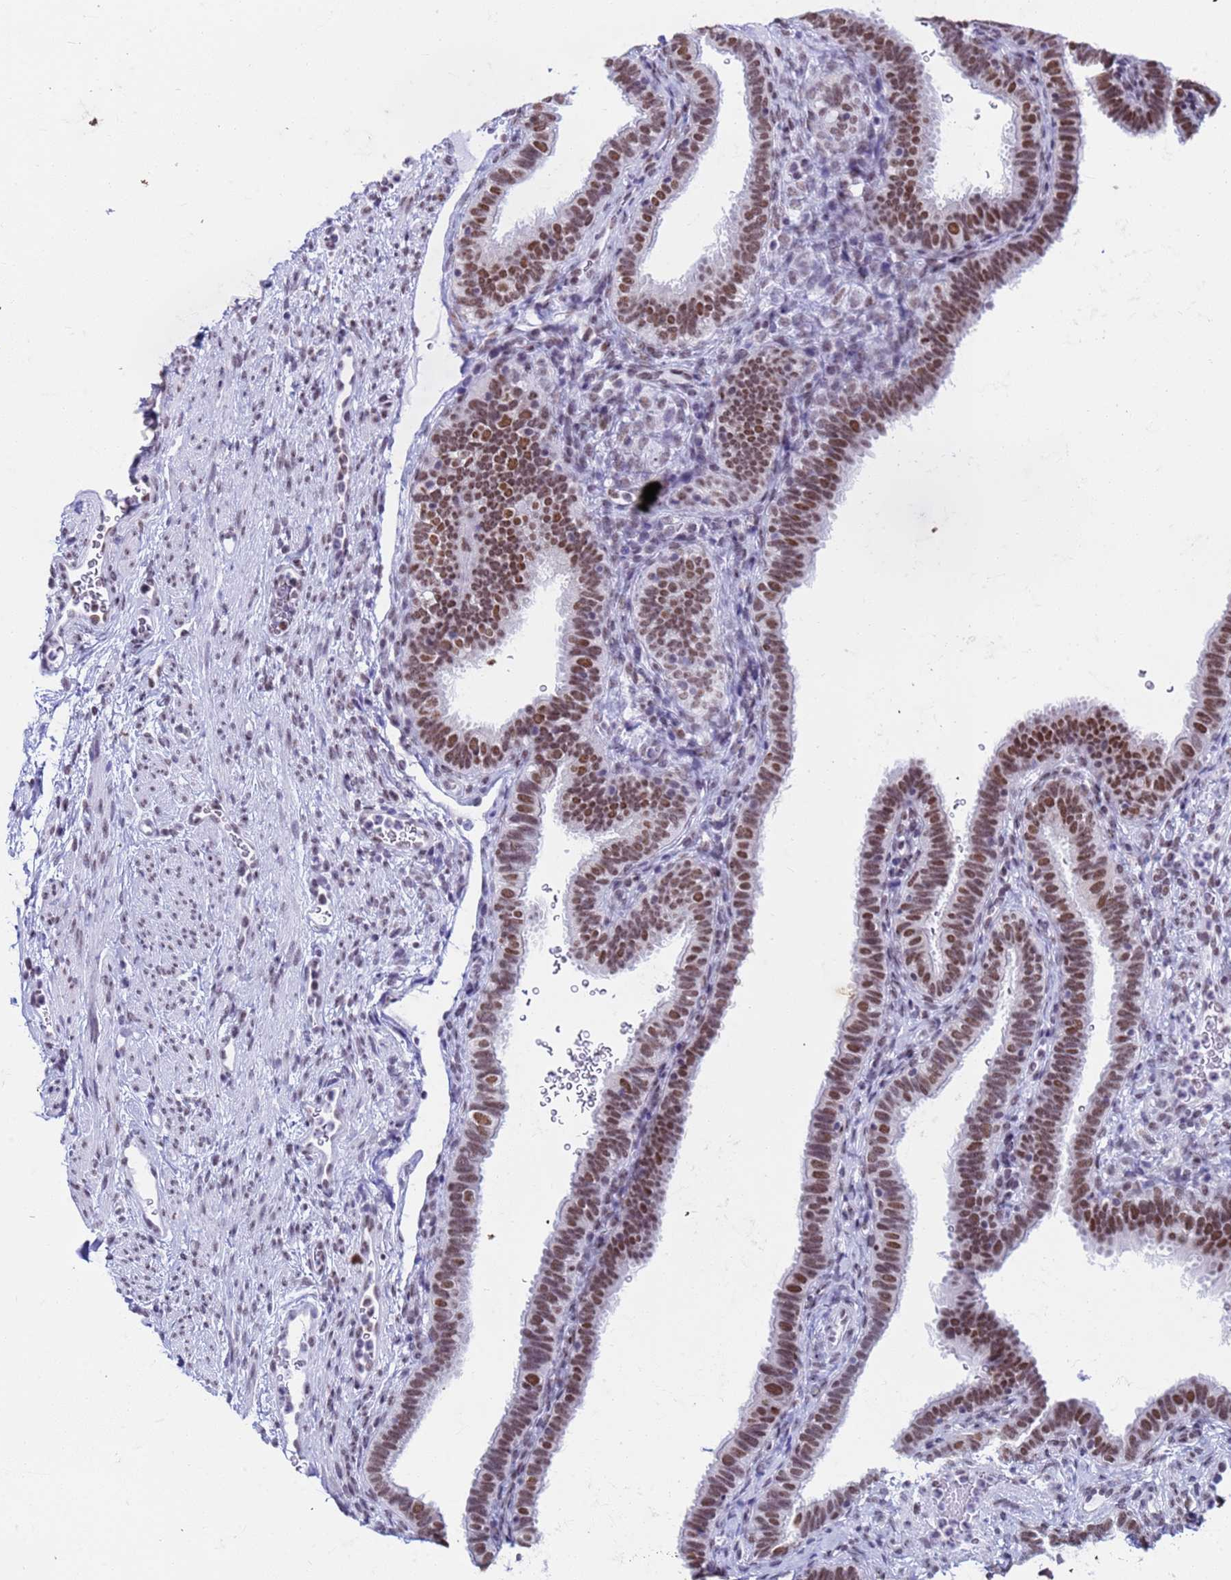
{"staining": {"intensity": "strong", "quantity": ">75%", "location": "nuclear"}, "tissue": "fallopian tube", "cell_type": "Glandular cells", "image_type": "normal", "snomed": [{"axis": "morphology", "description": "Normal tissue, NOS"}, {"axis": "topography", "description": "Fallopian tube"}], "caption": "Brown immunohistochemical staining in unremarkable human fallopian tube displays strong nuclear expression in approximately >75% of glandular cells. The protein is shown in brown color, while the nuclei are stained blue.", "gene": "FAM170B", "patient": {"sex": "female", "age": 41}}